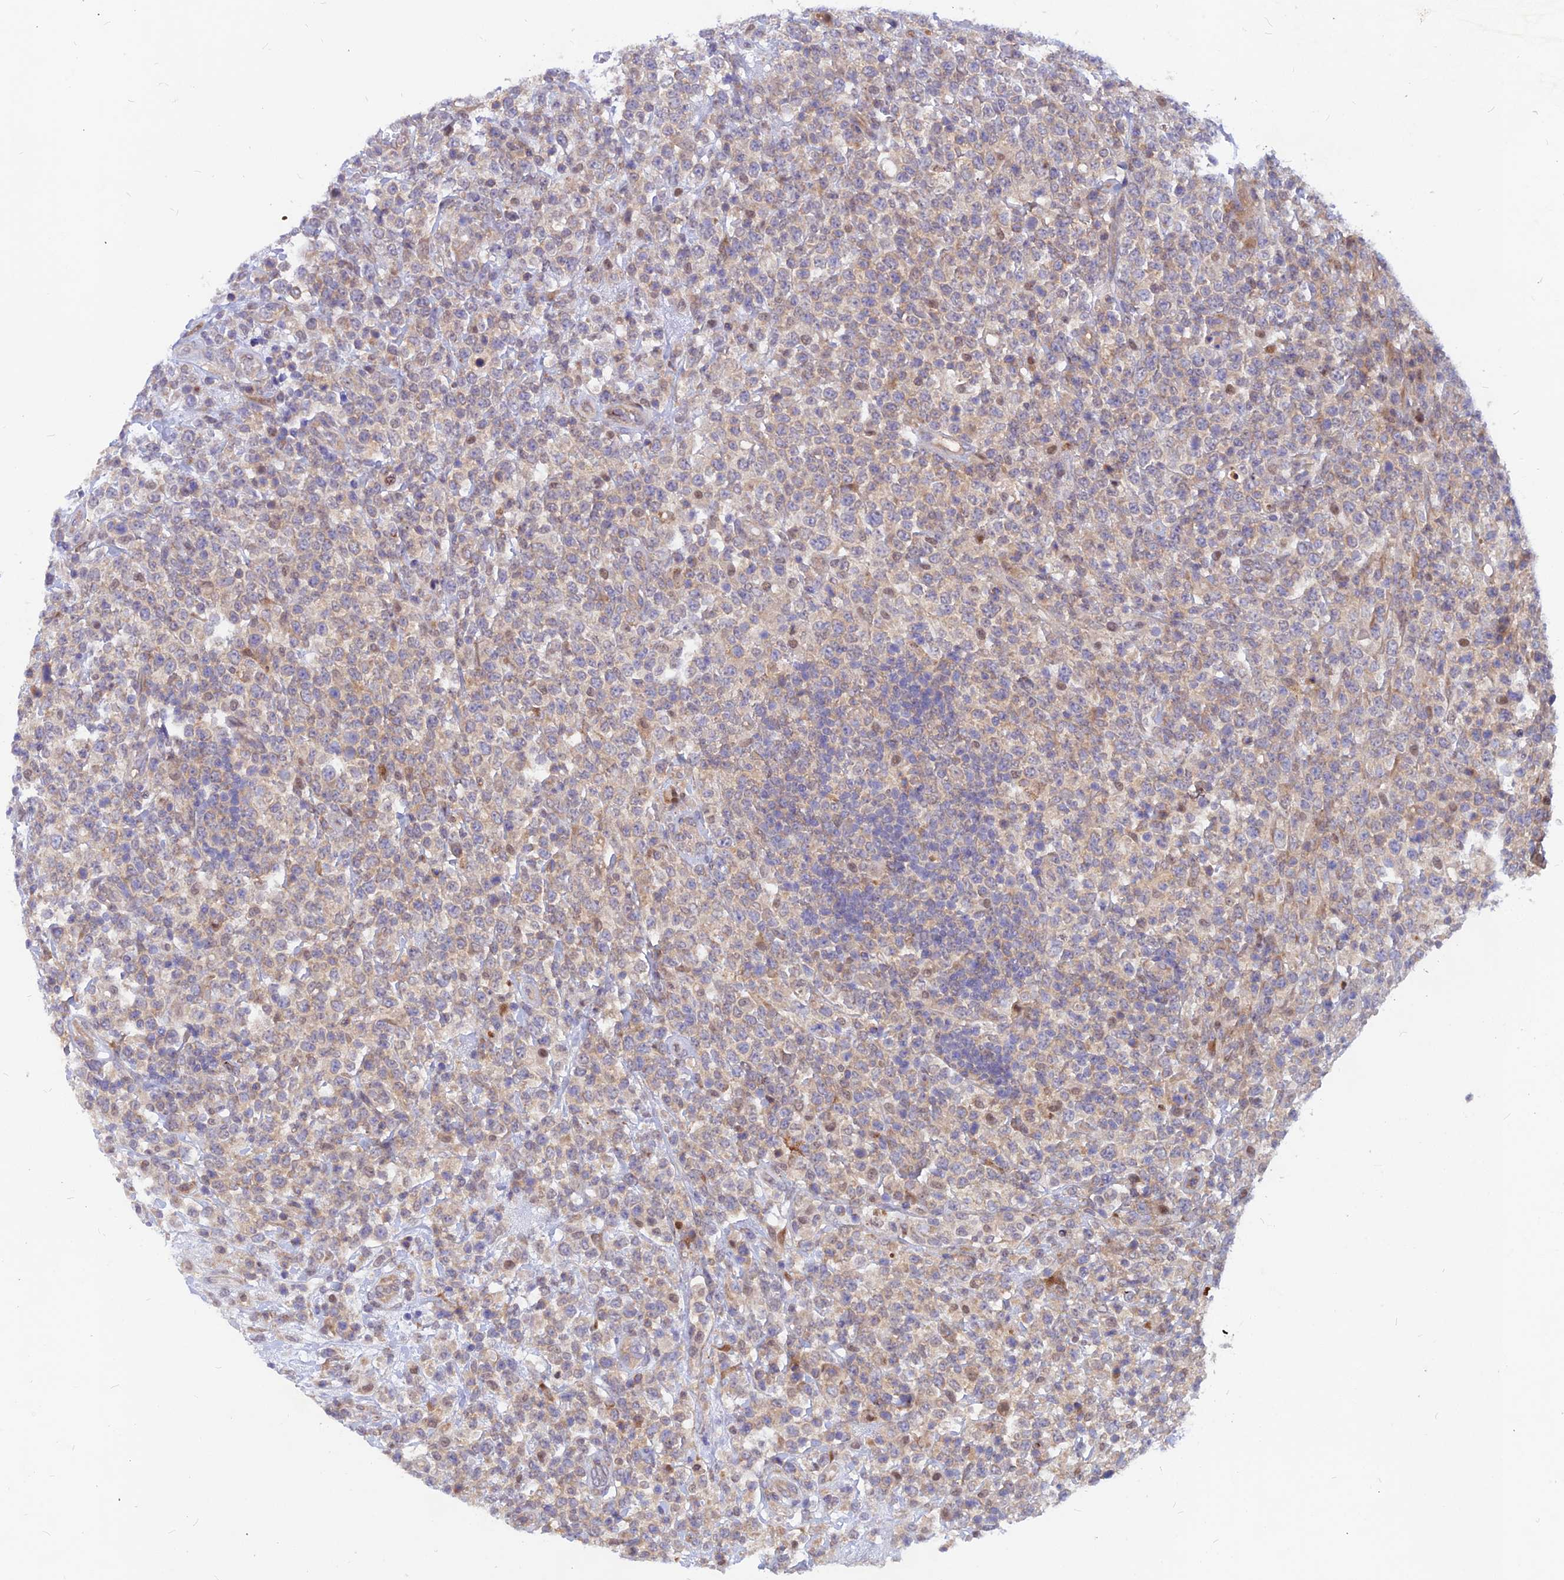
{"staining": {"intensity": "weak", "quantity": "25%-75%", "location": "cytoplasmic/membranous"}, "tissue": "lymphoma", "cell_type": "Tumor cells", "image_type": "cancer", "snomed": [{"axis": "morphology", "description": "Malignant lymphoma, non-Hodgkin's type, High grade"}, {"axis": "topography", "description": "Colon"}], "caption": "This histopathology image exhibits lymphoma stained with IHC to label a protein in brown. The cytoplasmic/membranous of tumor cells show weak positivity for the protein. Nuclei are counter-stained blue.", "gene": "DNAJC16", "patient": {"sex": "female", "age": 53}}